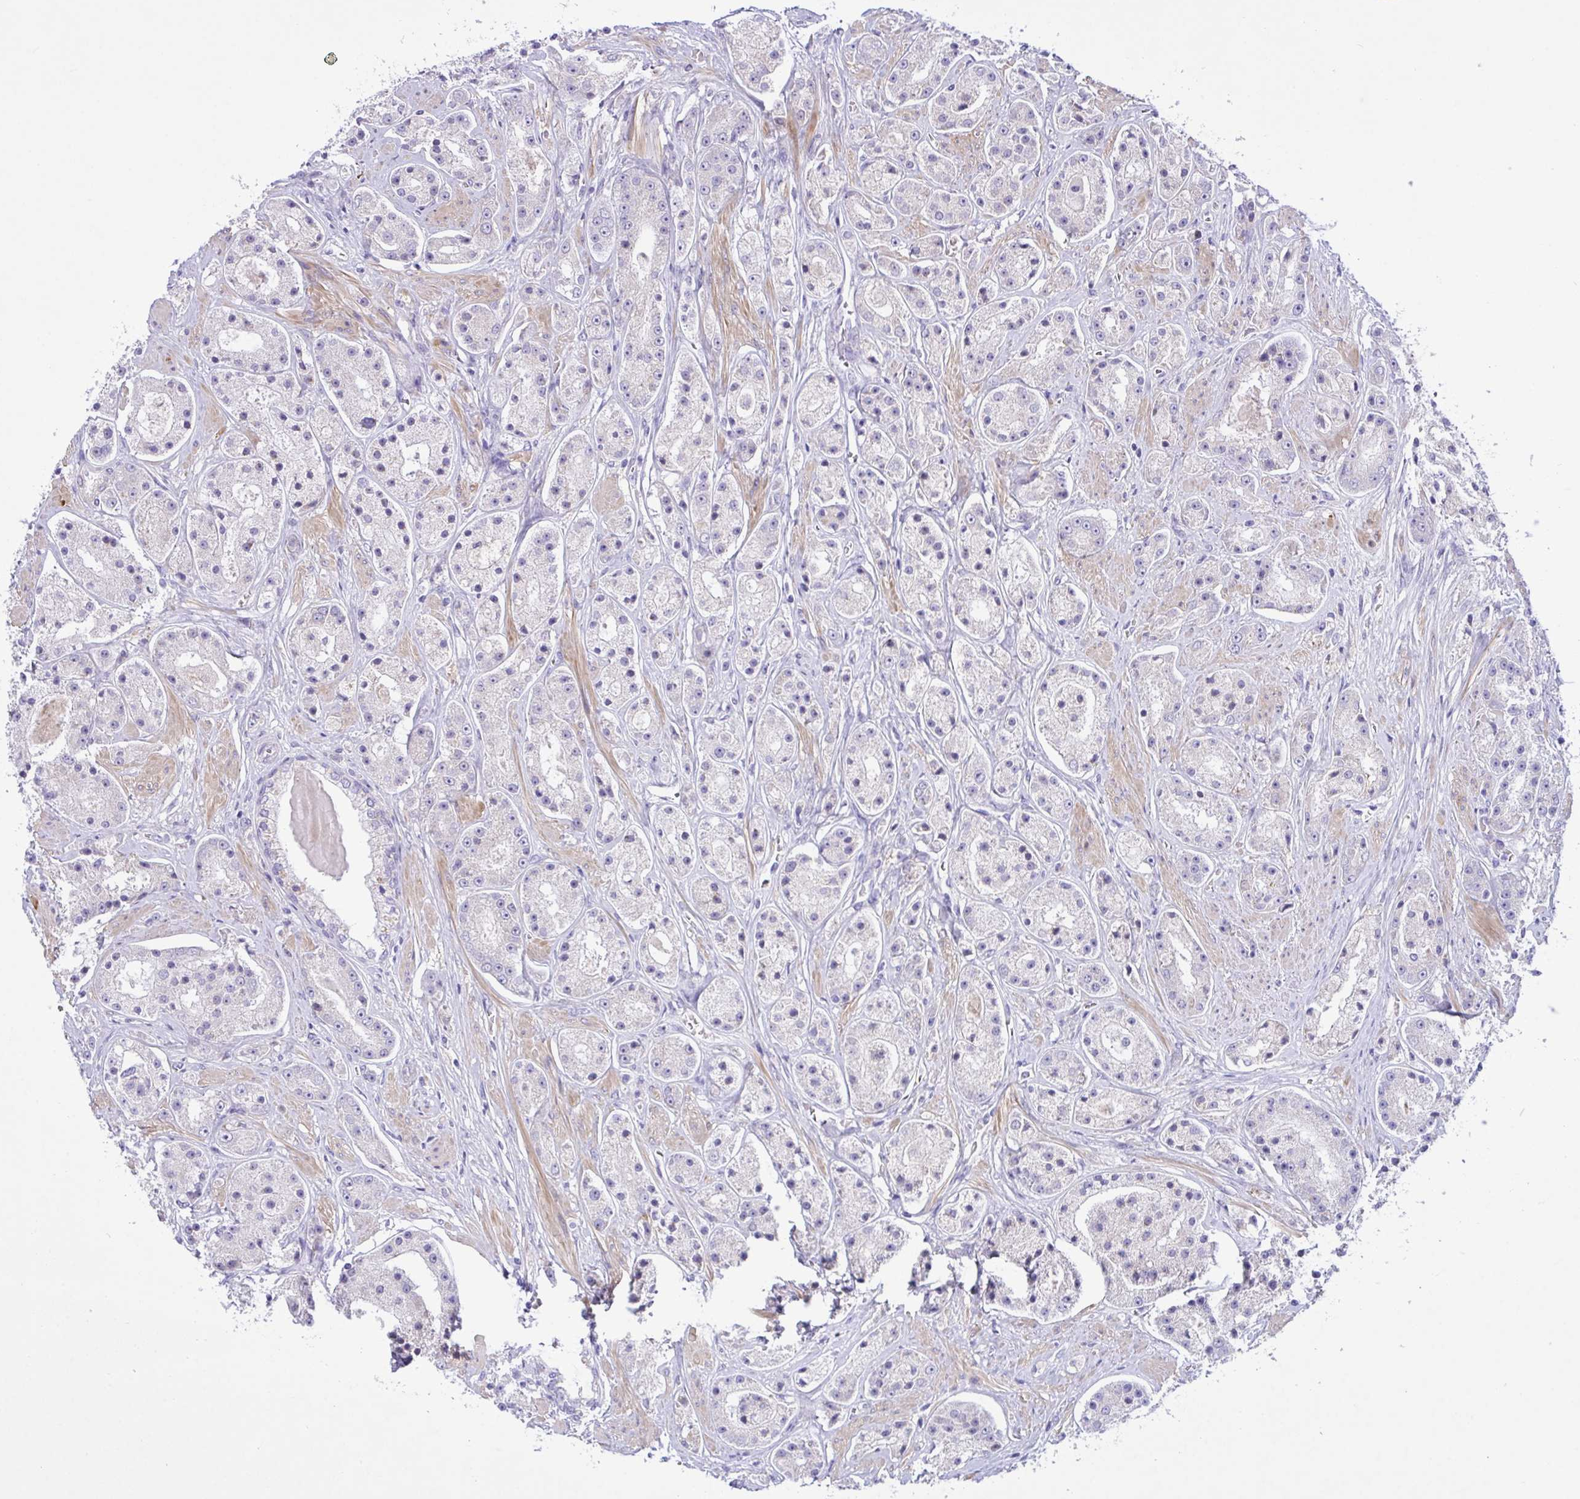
{"staining": {"intensity": "negative", "quantity": "none", "location": "none"}, "tissue": "prostate cancer", "cell_type": "Tumor cells", "image_type": "cancer", "snomed": [{"axis": "morphology", "description": "Adenocarcinoma, High grade"}, {"axis": "topography", "description": "Prostate"}], "caption": "This histopathology image is of prostate cancer (high-grade adenocarcinoma) stained with IHC to label a protein in brown with the nuclei are counter-stained blue. There is no staining in tumor cells.", "gene": "FAM86B1", "patient": {"sex": "male", "age": 67}}